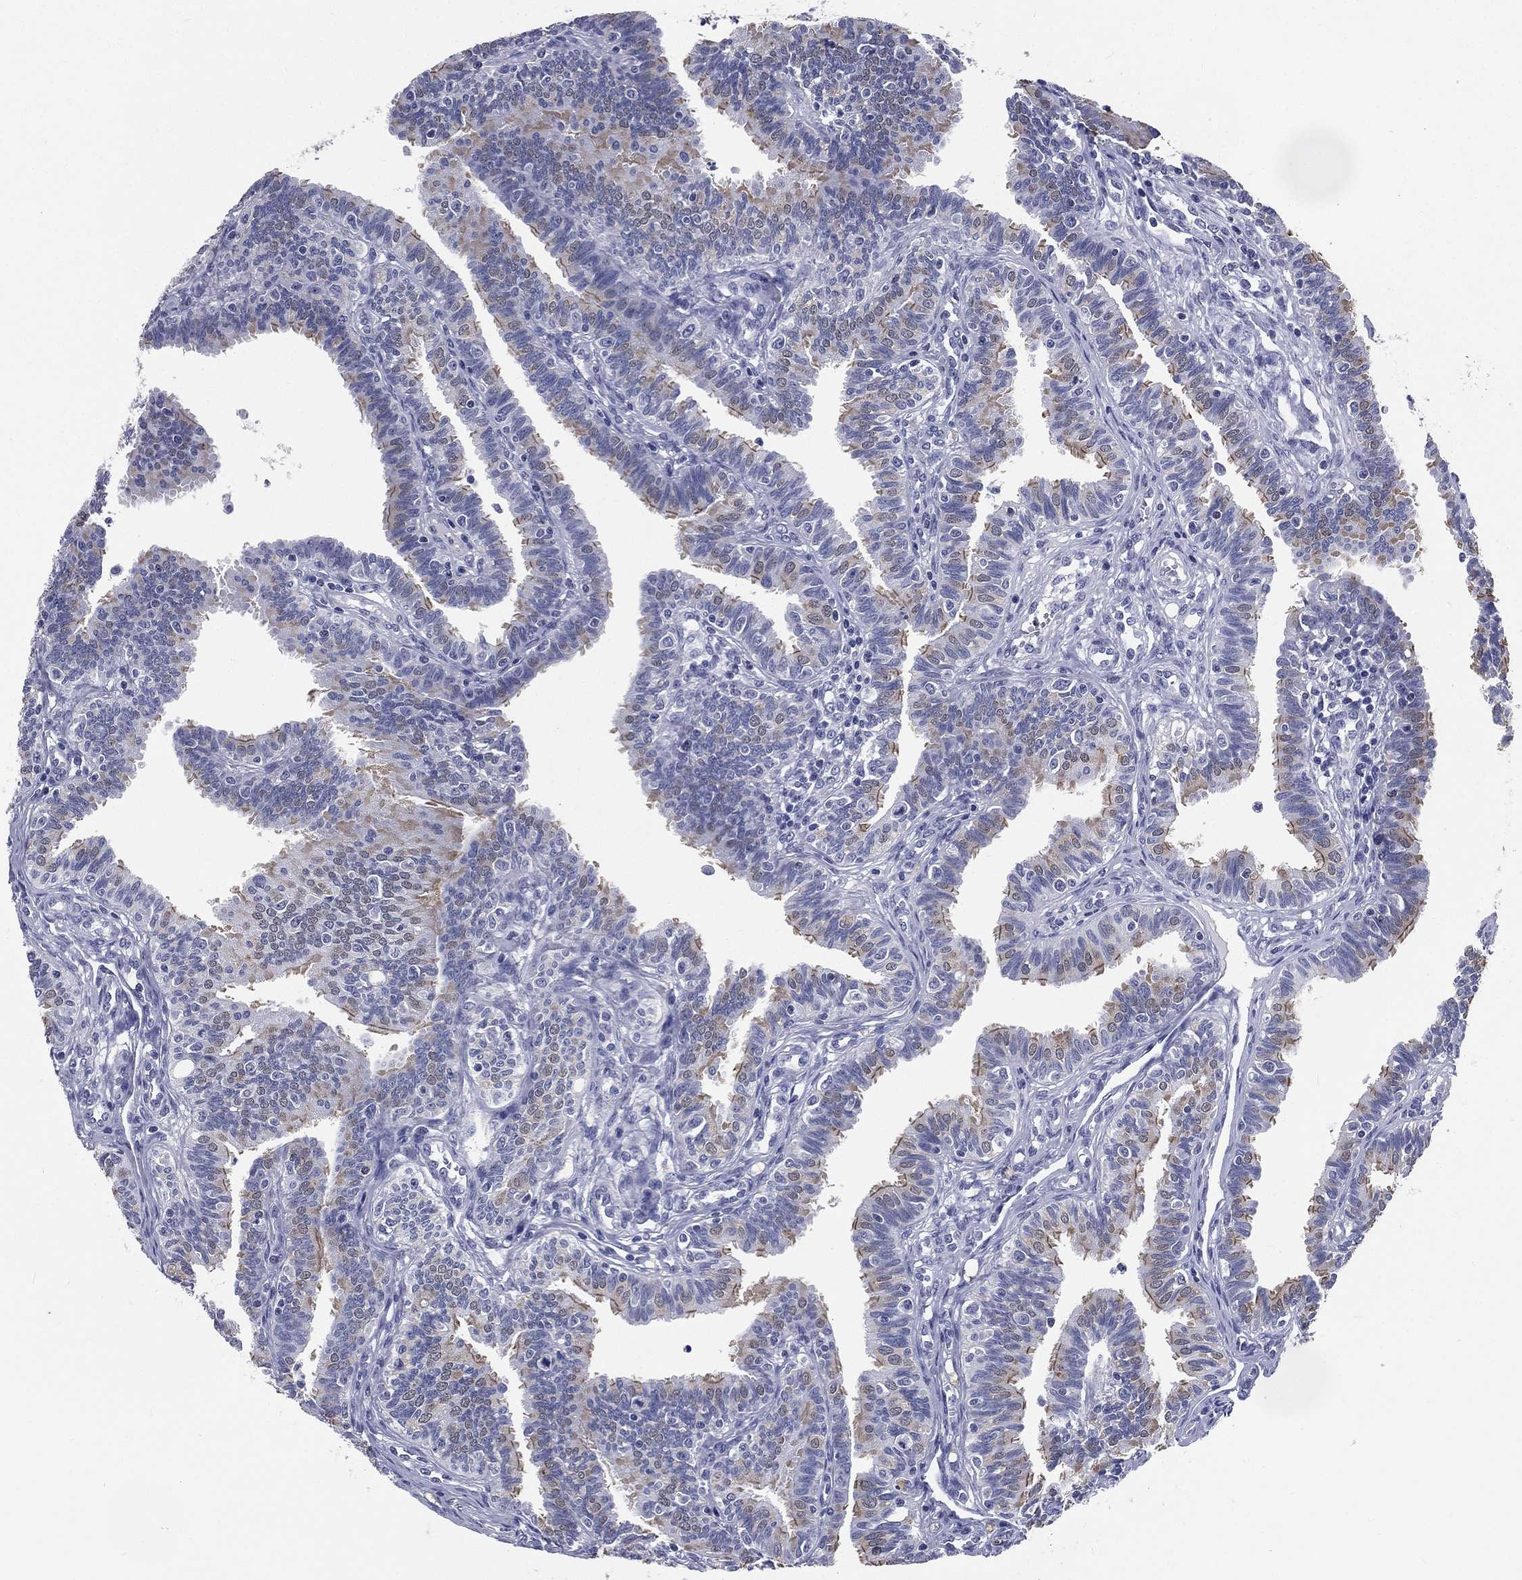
{"staining": {"intensity": "moderate", "quantity": "25%-75%", "location": "cytoplasmic/membranous"}, "tissue": "fallopian tube", "cell_type": "Glandular cells", "image_type": "normal", "snomed": [{"axis": "morphology", "description": "Normal tissue, NOS"}, {"axis": "topography", "description": "Fallopian tube"}], "caption": "Immunohistochemistry (DAB) staining of normal human fallopian tube reveals moderate cytoplasmic/membranous protein staining in approximately 25%-75% of glandular cells.", "gene": "IFT27", "patient": {"sex": "female", "age": 36}}